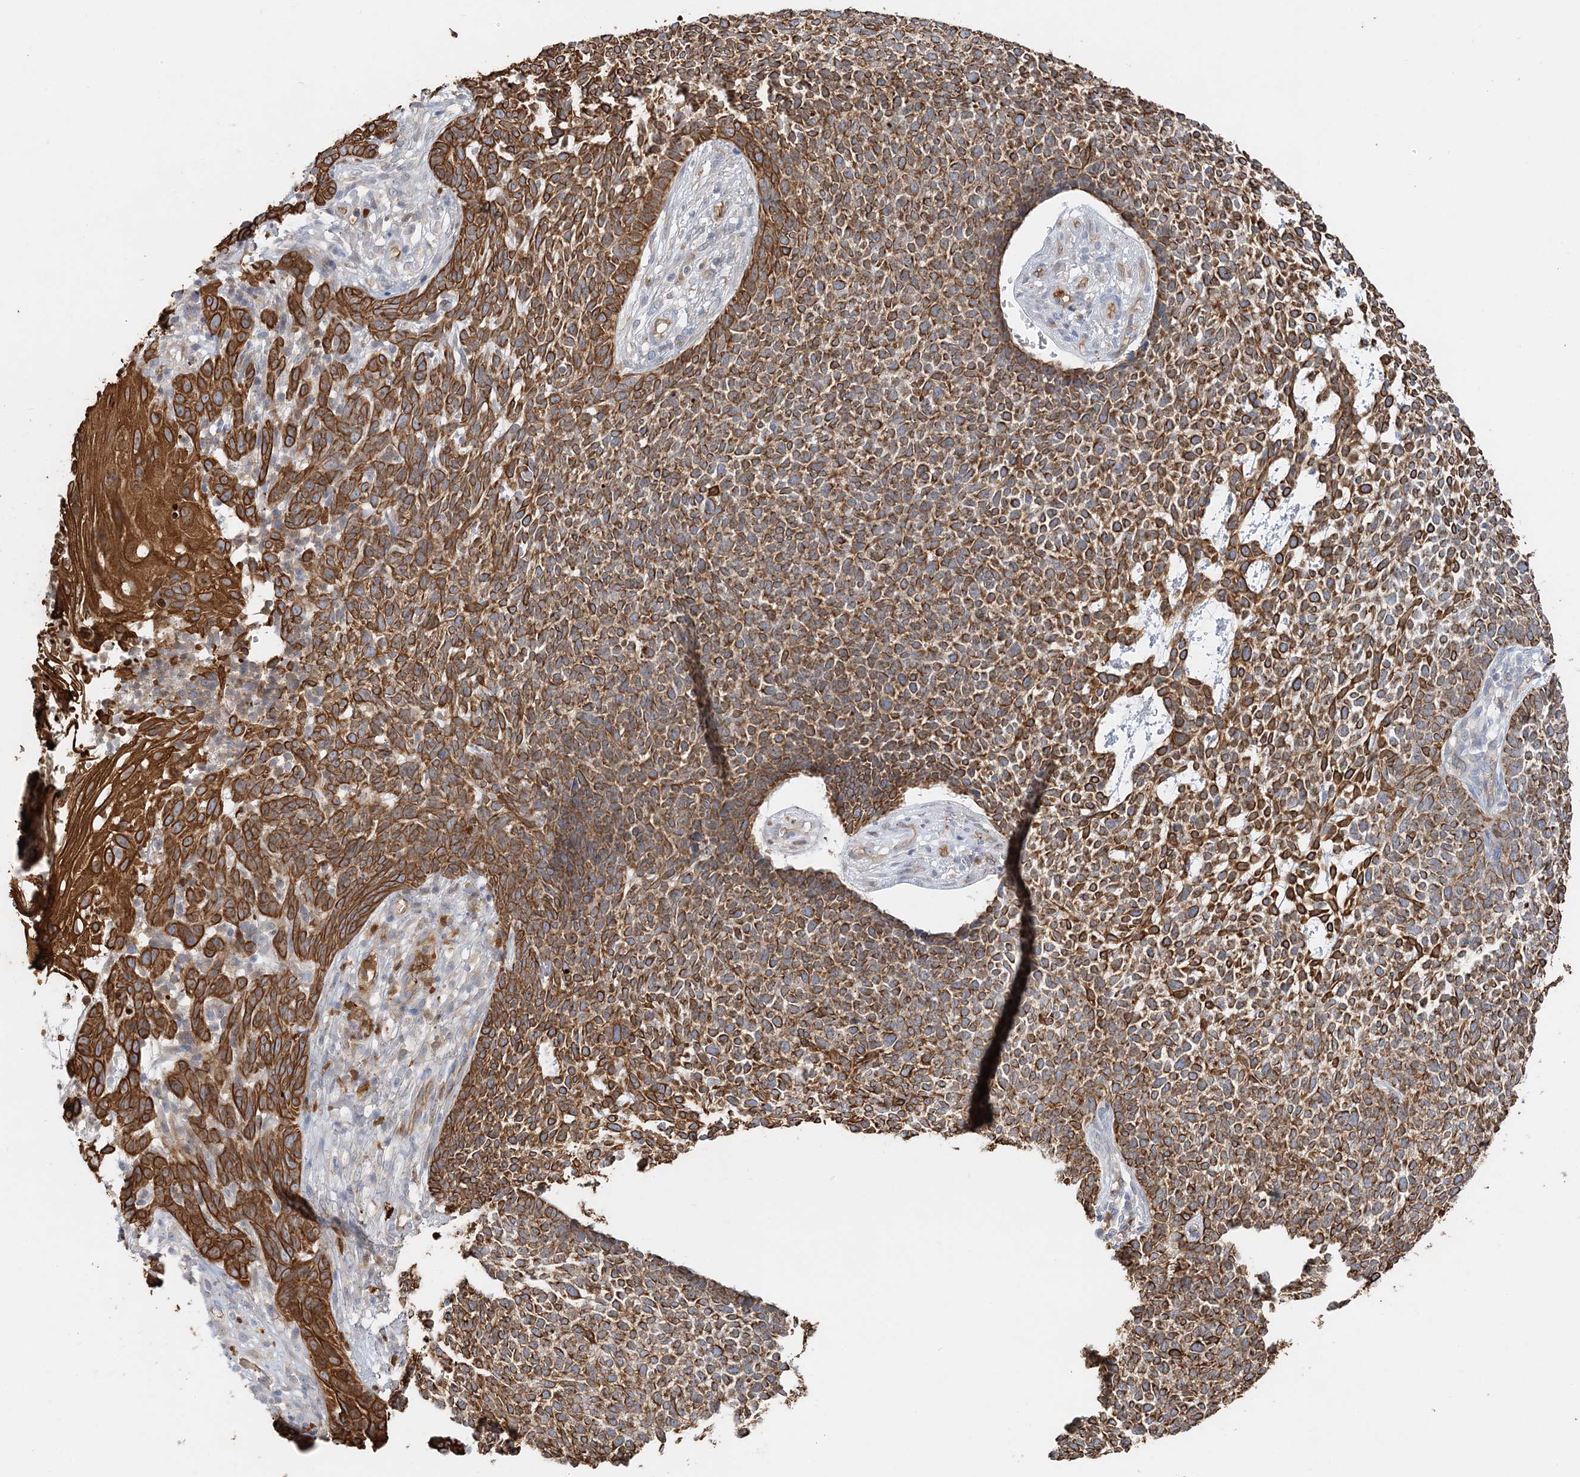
{"staining": {"intensity": "strong", "quantity": ">75%", "location": "cytoplasmic/membranous"}, "tissue": "skin cancer", "cell_type": "Tumor cells", "image_type": "cancer", "snomed": [{"axis": "morphology", "description": "Basal cell carcinoma"}, {"axis": "topography", "description": "Skin"}], "caption": "Strong cytoplasmic/membranous expression is identified in about >75% of tumor cells in basal cell carcinoma (skin).", "gene": "DNAH1", "patient": {"sex": "female", "age": 84}}